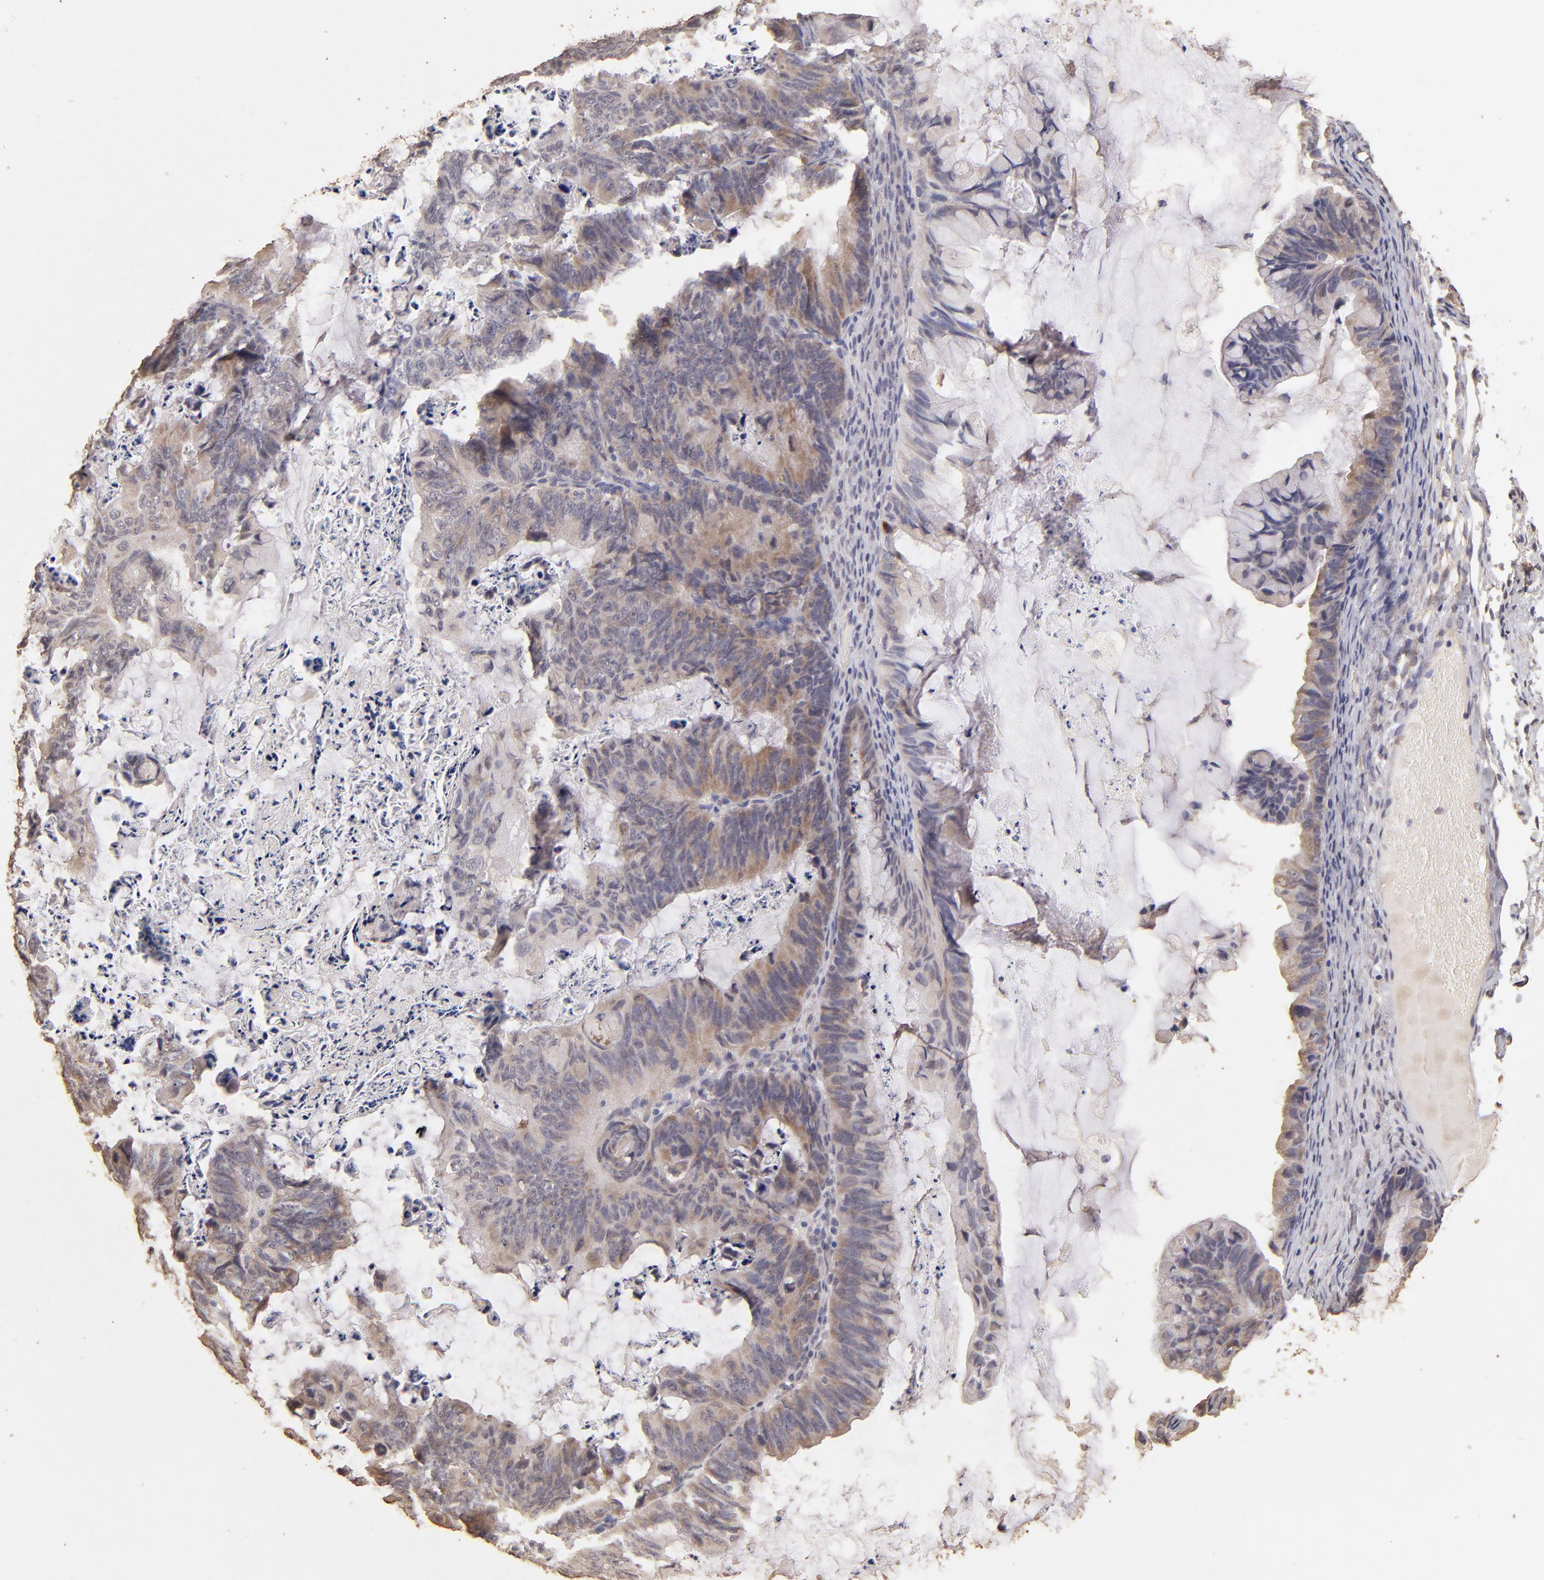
{"staining": {"intensity": "weak", "quantity": ">75%", "location": "cytoplasmic/membranous"}, "tissue": "ovarian cancer", "cell_type": "Tumor cells", "image_type": "cancer", "snomed": [{"axis": "morphology", "description": "Cystadenocarcinoma, mucinous, NOS"}, {"axis": "topography", "description": "Ovary"}], "caption": "IHC of human ovarian mucinous cystadenocarcinoma exhibits low levels of weak cytoplasmic/membranous positivity in about >75% of tumor cells.", "gene": "OPHN1", "patient": {"sex": "female", "age": 36}}